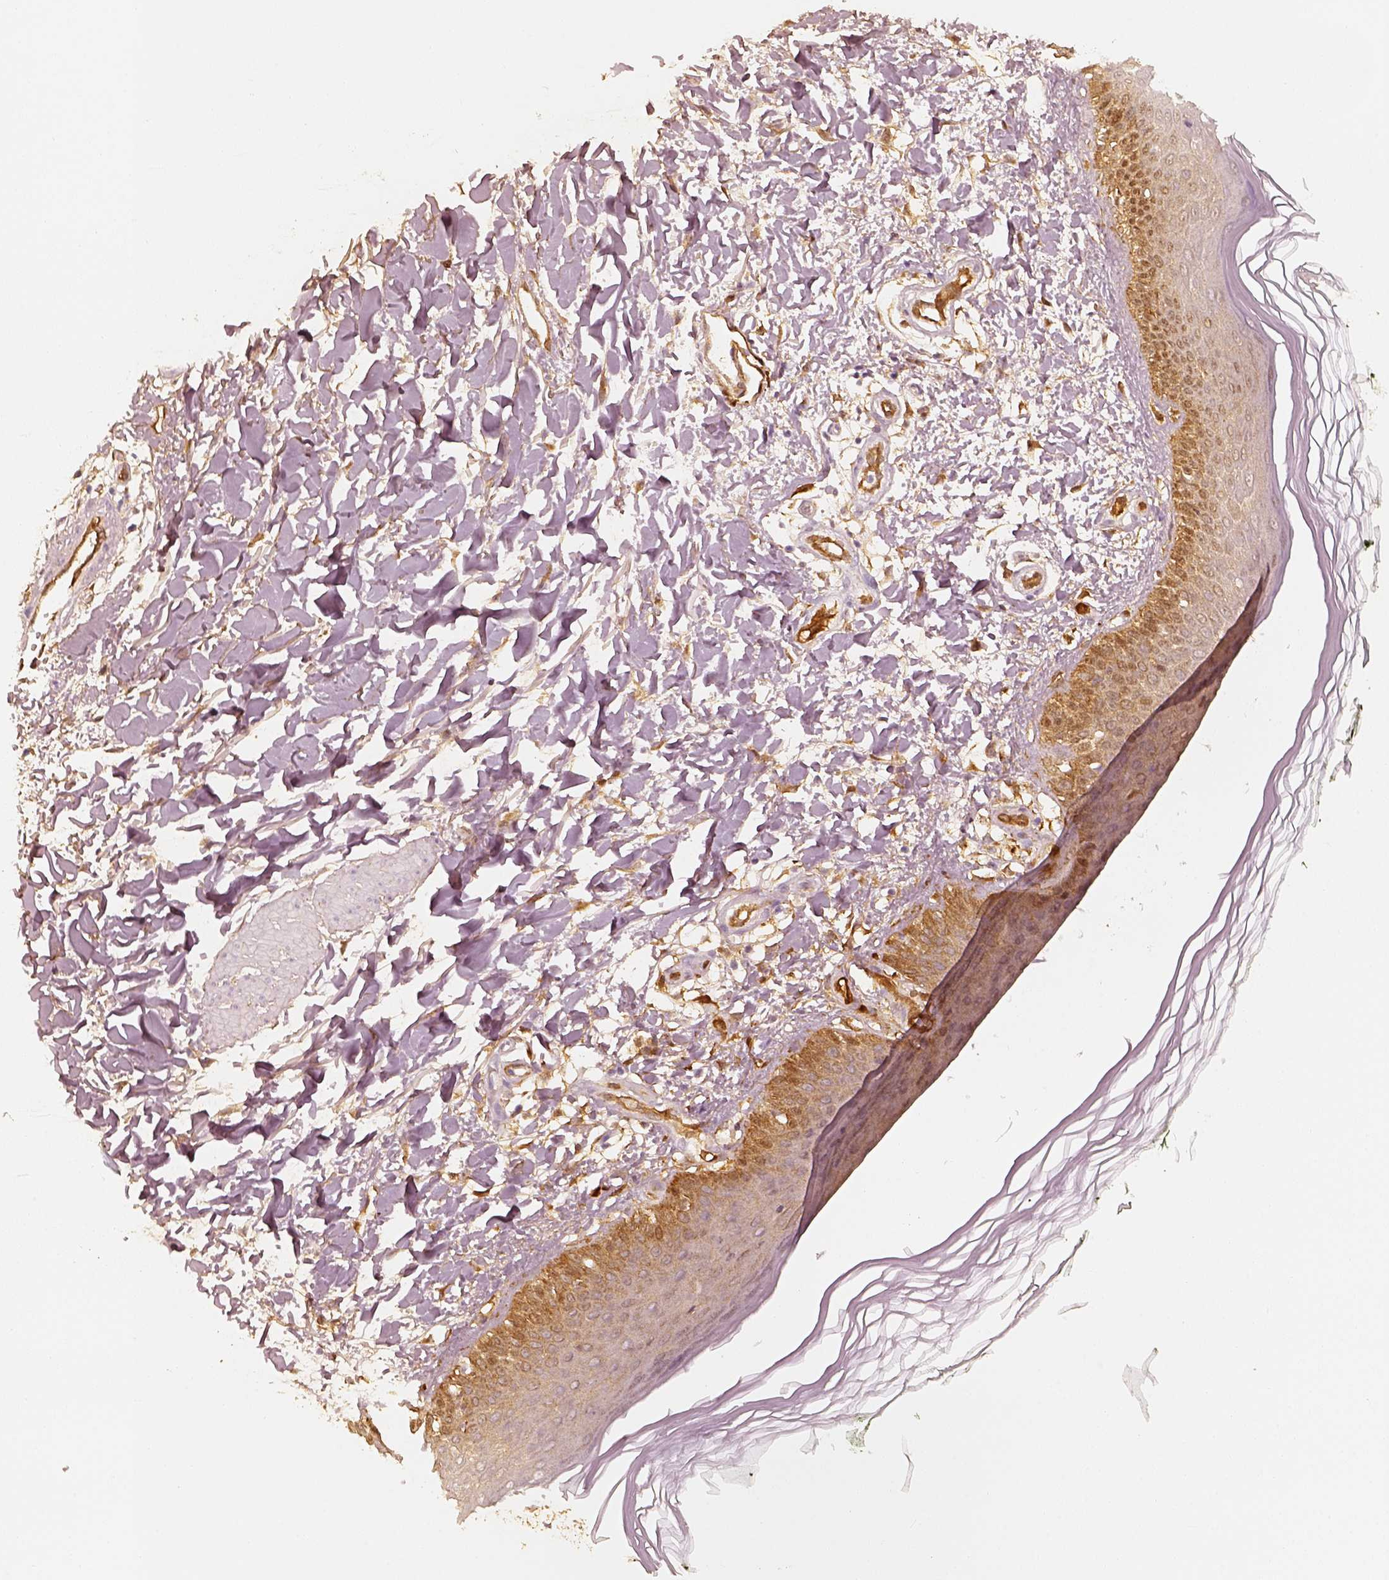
{"staining": {"intensity": "strong", "quantity": ">75%", "location": "cytoplasmic/membranous"}, "tissue": "skin", "cell_type": "Fibroblasts", "image_type": "normal", "snomed": [{"axis": "morphology", "description": "Normal tissue, NOS"}, {"axis": "topography", "description": "Skin"}], "caption": "Human skin stained for a protein (brown) demonstrates strong cytoplasmic/membranous positive staining in about >75% of fibroblasts.", "gene": "FSCN1", "patient": {"sex": "female", "age": 62}}